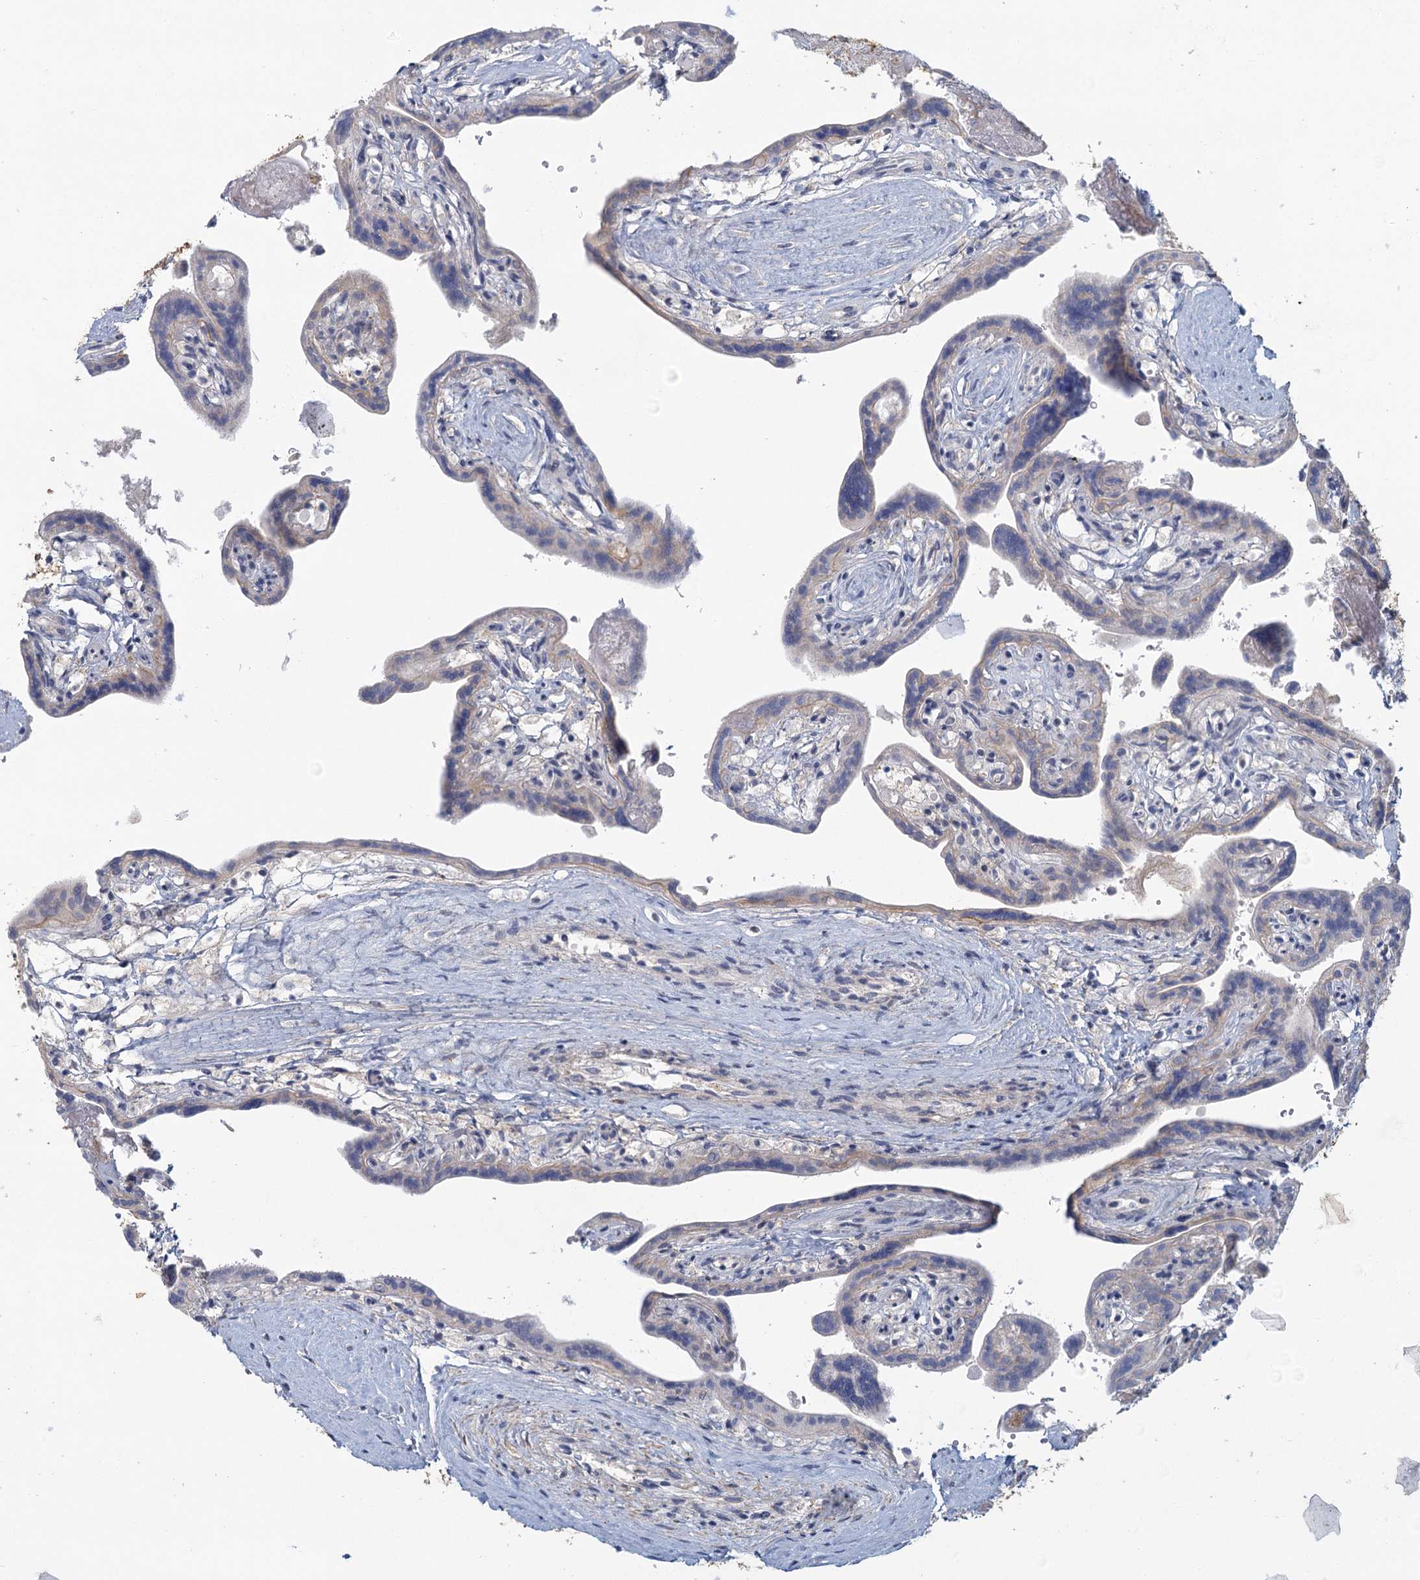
{"staining": {"intensity": "moderate", "quantity": "<25%", "location": "nuclear"}, "tissue": "placenta", "cell_type": "Trophoblastic cells", "image_type": "normal", "snomed": [{"axis": "morphology", "description": "Normal tissue, NOS"}, {"axis": "topography", "description": "Placenta"}], "caption": "Immunohistochemistry of normal human placenta demonstrates low levels of moderate nuclear expression in approximately <25% of trophoblastic cells. Nuclei are stained in blue.", "gene": "GPATCH11", "patient": {"sex": "female", "age": 37}}